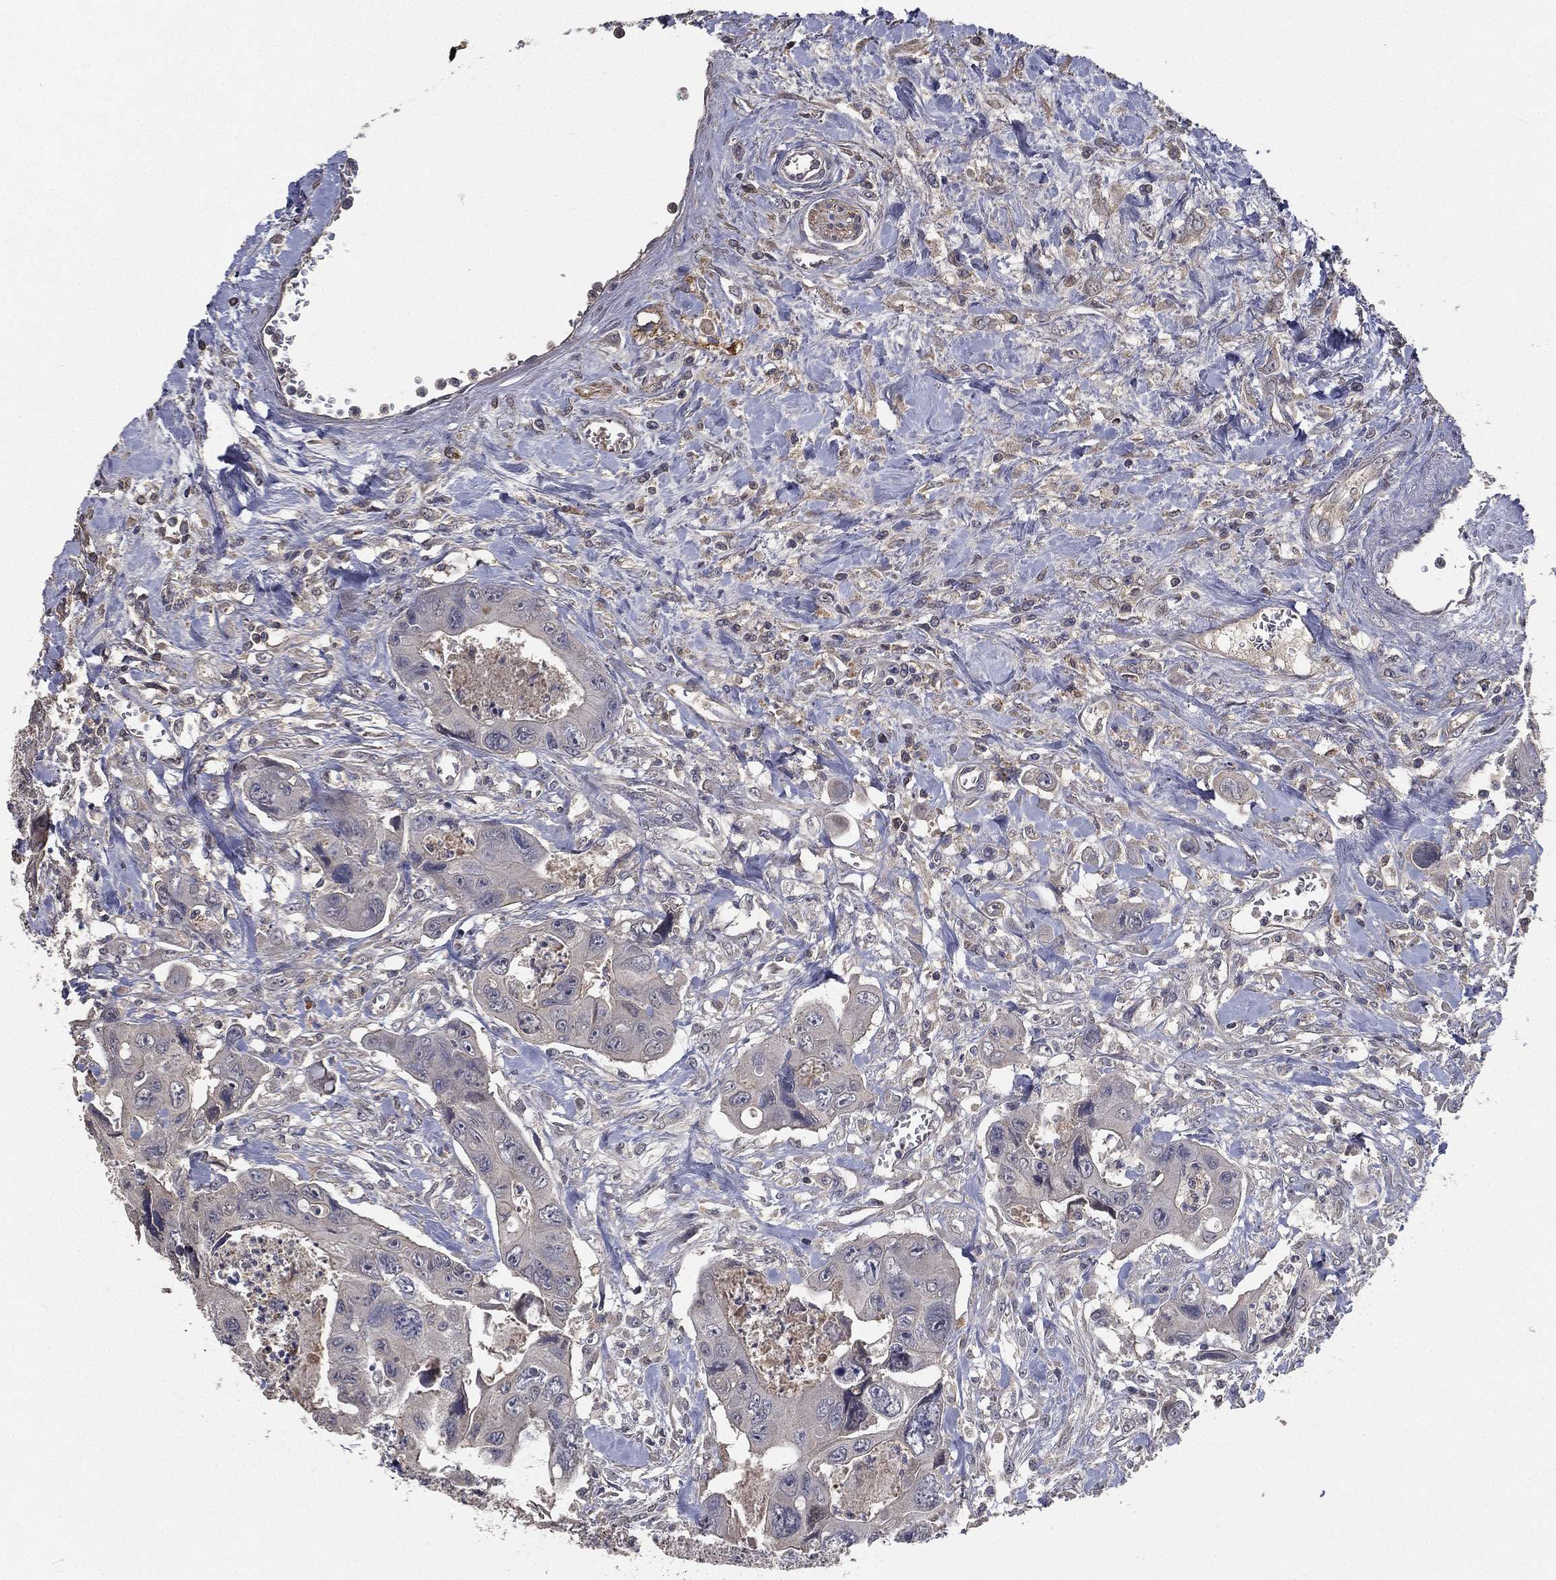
{"staining": {"intensity": "negative", "quantity": "none", "location": "none"}, "tissue": "colorectal cancer", "cell_type": "Tumor cells", "image_type": "cancer", "snomed": [{"axis": "morphology", "description": "Adenocarcinoma, NOS"}, {"axis": "topography", "description": "Rectum"}], "caption": "A high-resolution photomicrograph shows immunohistochemistry staining of adenocarcinoma (colorectal), which demonstrates no significant expression in tumor cells. Nuclei are stained in blue.", "gene": "SNAP25", "patient": {"sex": "male", "age": 62}}